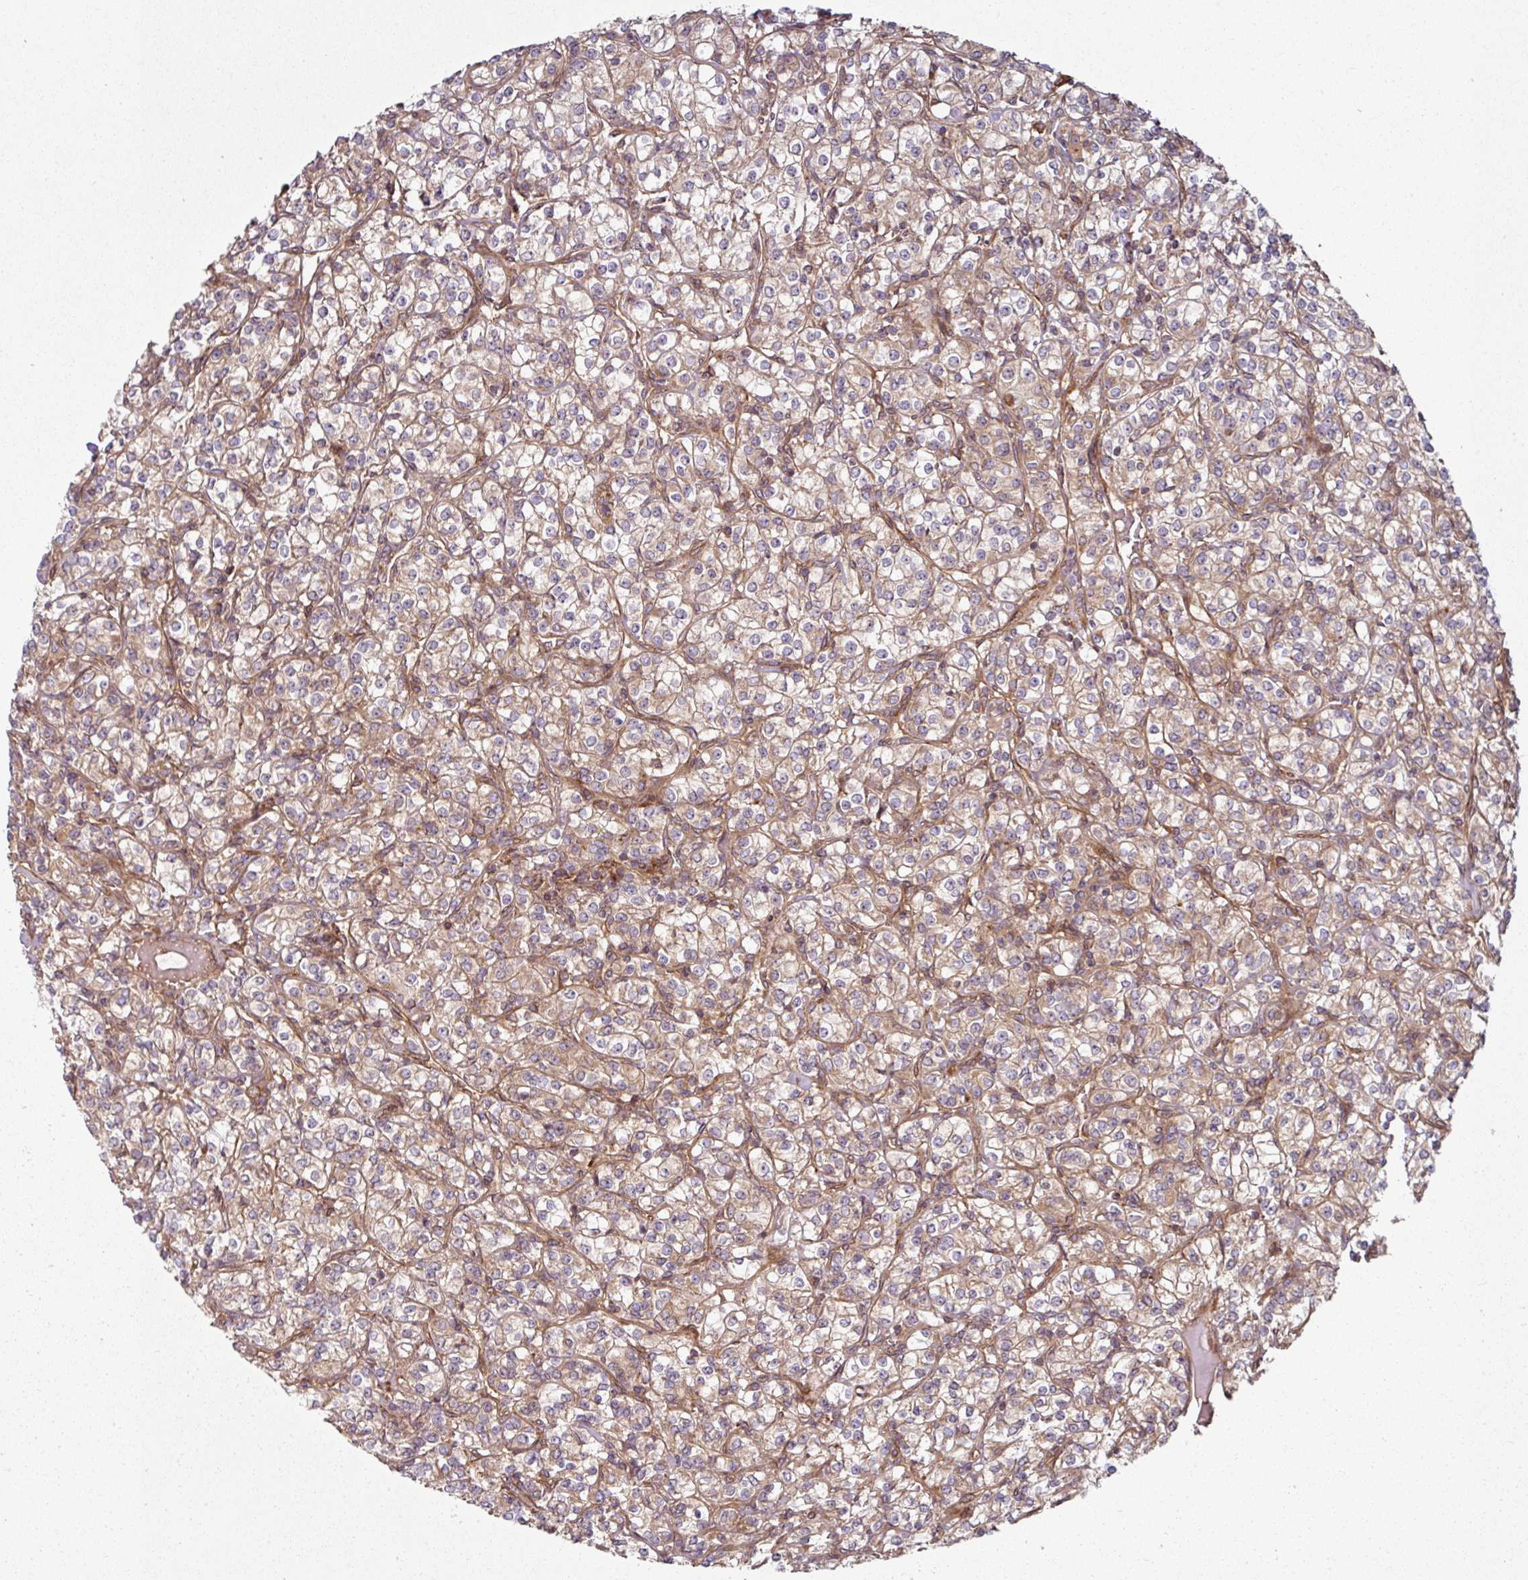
{"staining": {"intensity": "weak", "quantity": ">75%", "location": "cytoplasmic/membranous"}, "tissue": "renal cancer", "cell_type": "Tumor cells", "image_type": "cancer", "snomed": [{"axis": "morphology", "description": "Adenocarcinoma, NOS"}, {"axis": "topography", "description": "Kidney"}], "caption": "Immunohistochemical staining of human adenocarcinoma (renal) exhibits low levels of weak cytoplasmic/membranous protein positivity in about >75% of tumor cells. (Brightfield microscopy of DAB IHC at high magnification).", "gene": "RAB5A", "patient": {"sex": "male", "age": 77}}